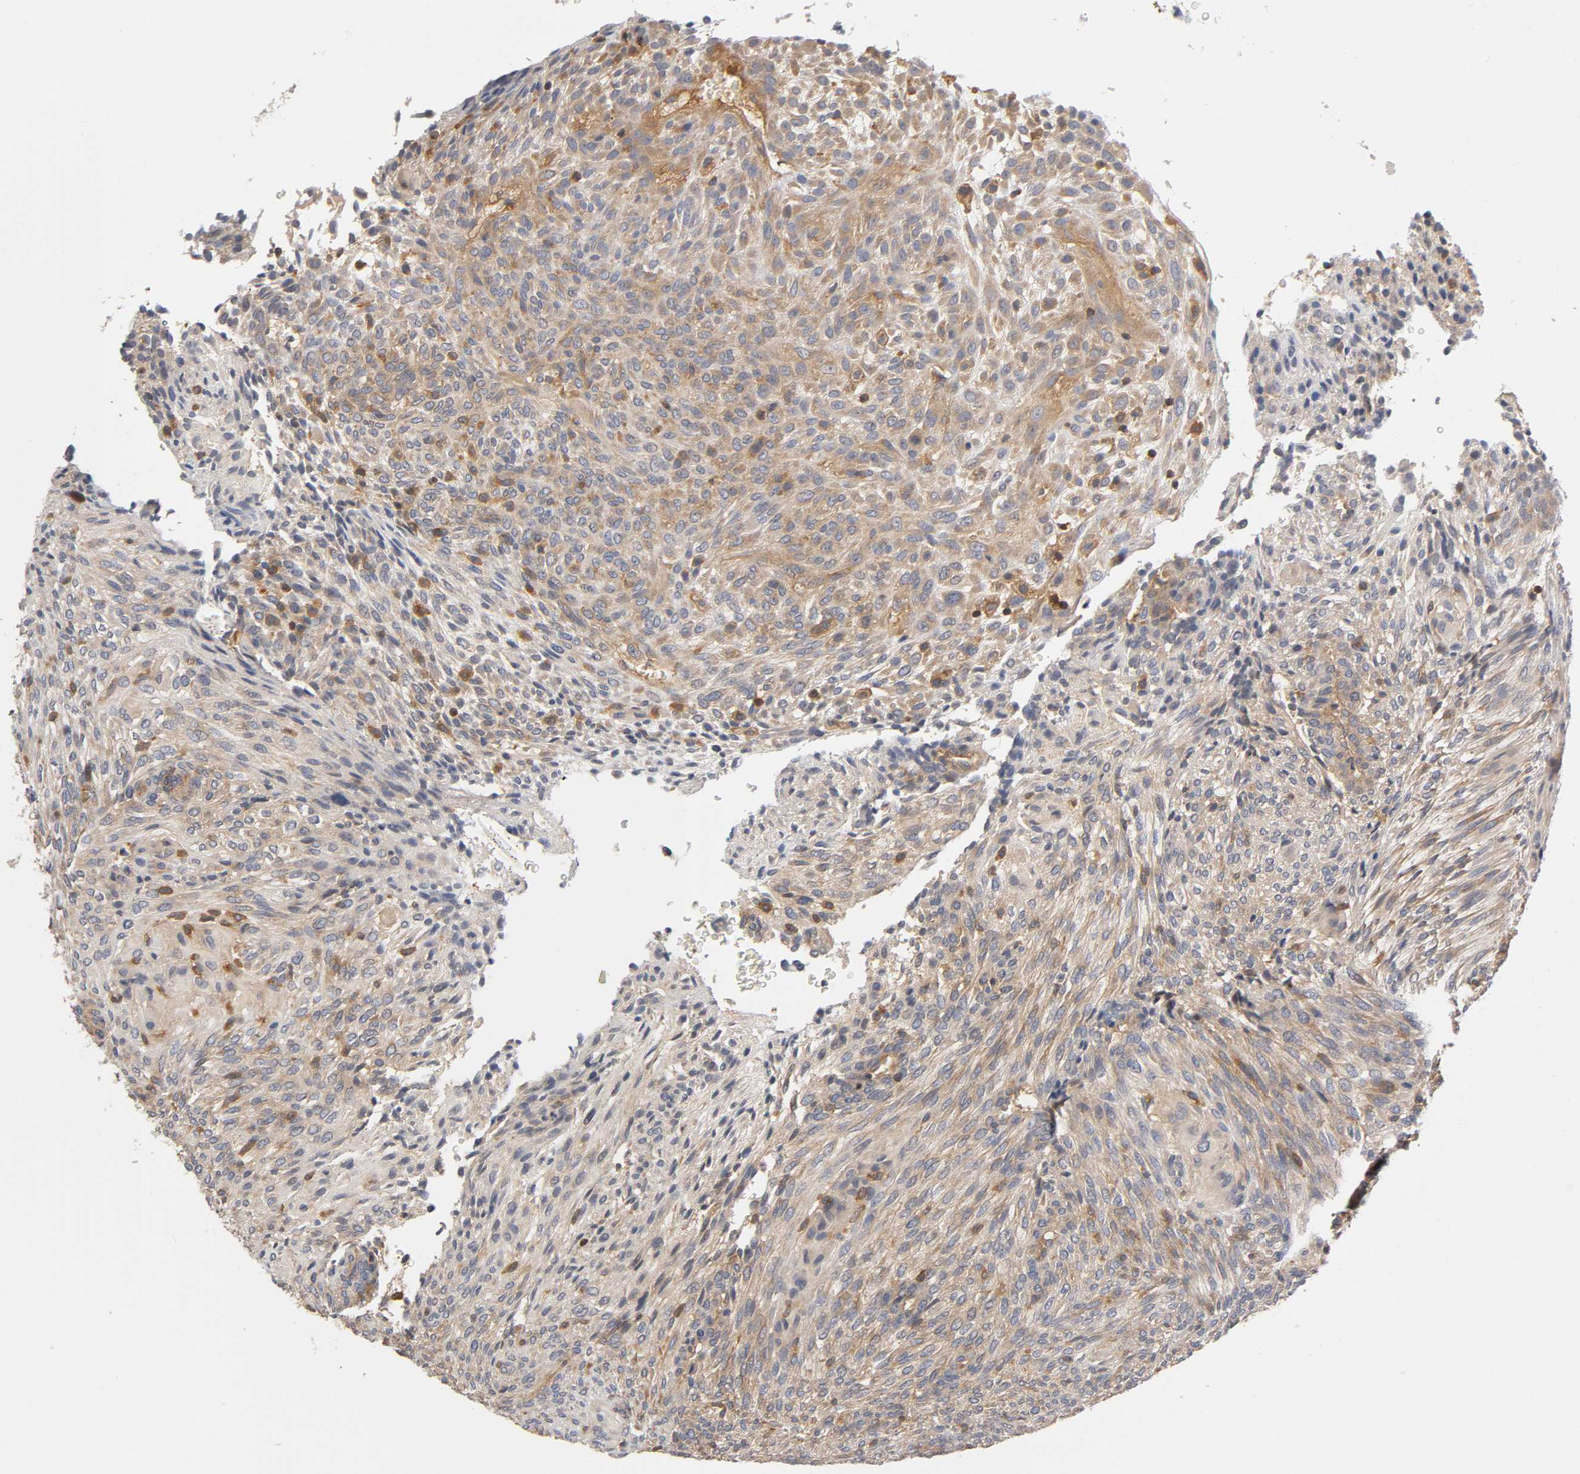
{"staining": {"intensity": "moderate", "quantity": ">75%", "location": "cytoplasmic/membranous"}, "tissue": "glioma", "cell_type": "Tumor cells", "image_type": "cancer", "snomed": [{"axis": "morphology", "description": "Glioma, malignant, High grade"}, {"axis": "topography", "description": "Cerebral cortex"}], "caption": "High-power microscopy captured an immunohistochemistry (IHC) micrograph of malignant glioma (high-grade), revealing moderate cytoplasmic/membranous staining in approximately >75% of tumor cells.", "gene": "ACTR2", "patient": {"sex": "female", "age": 55}}